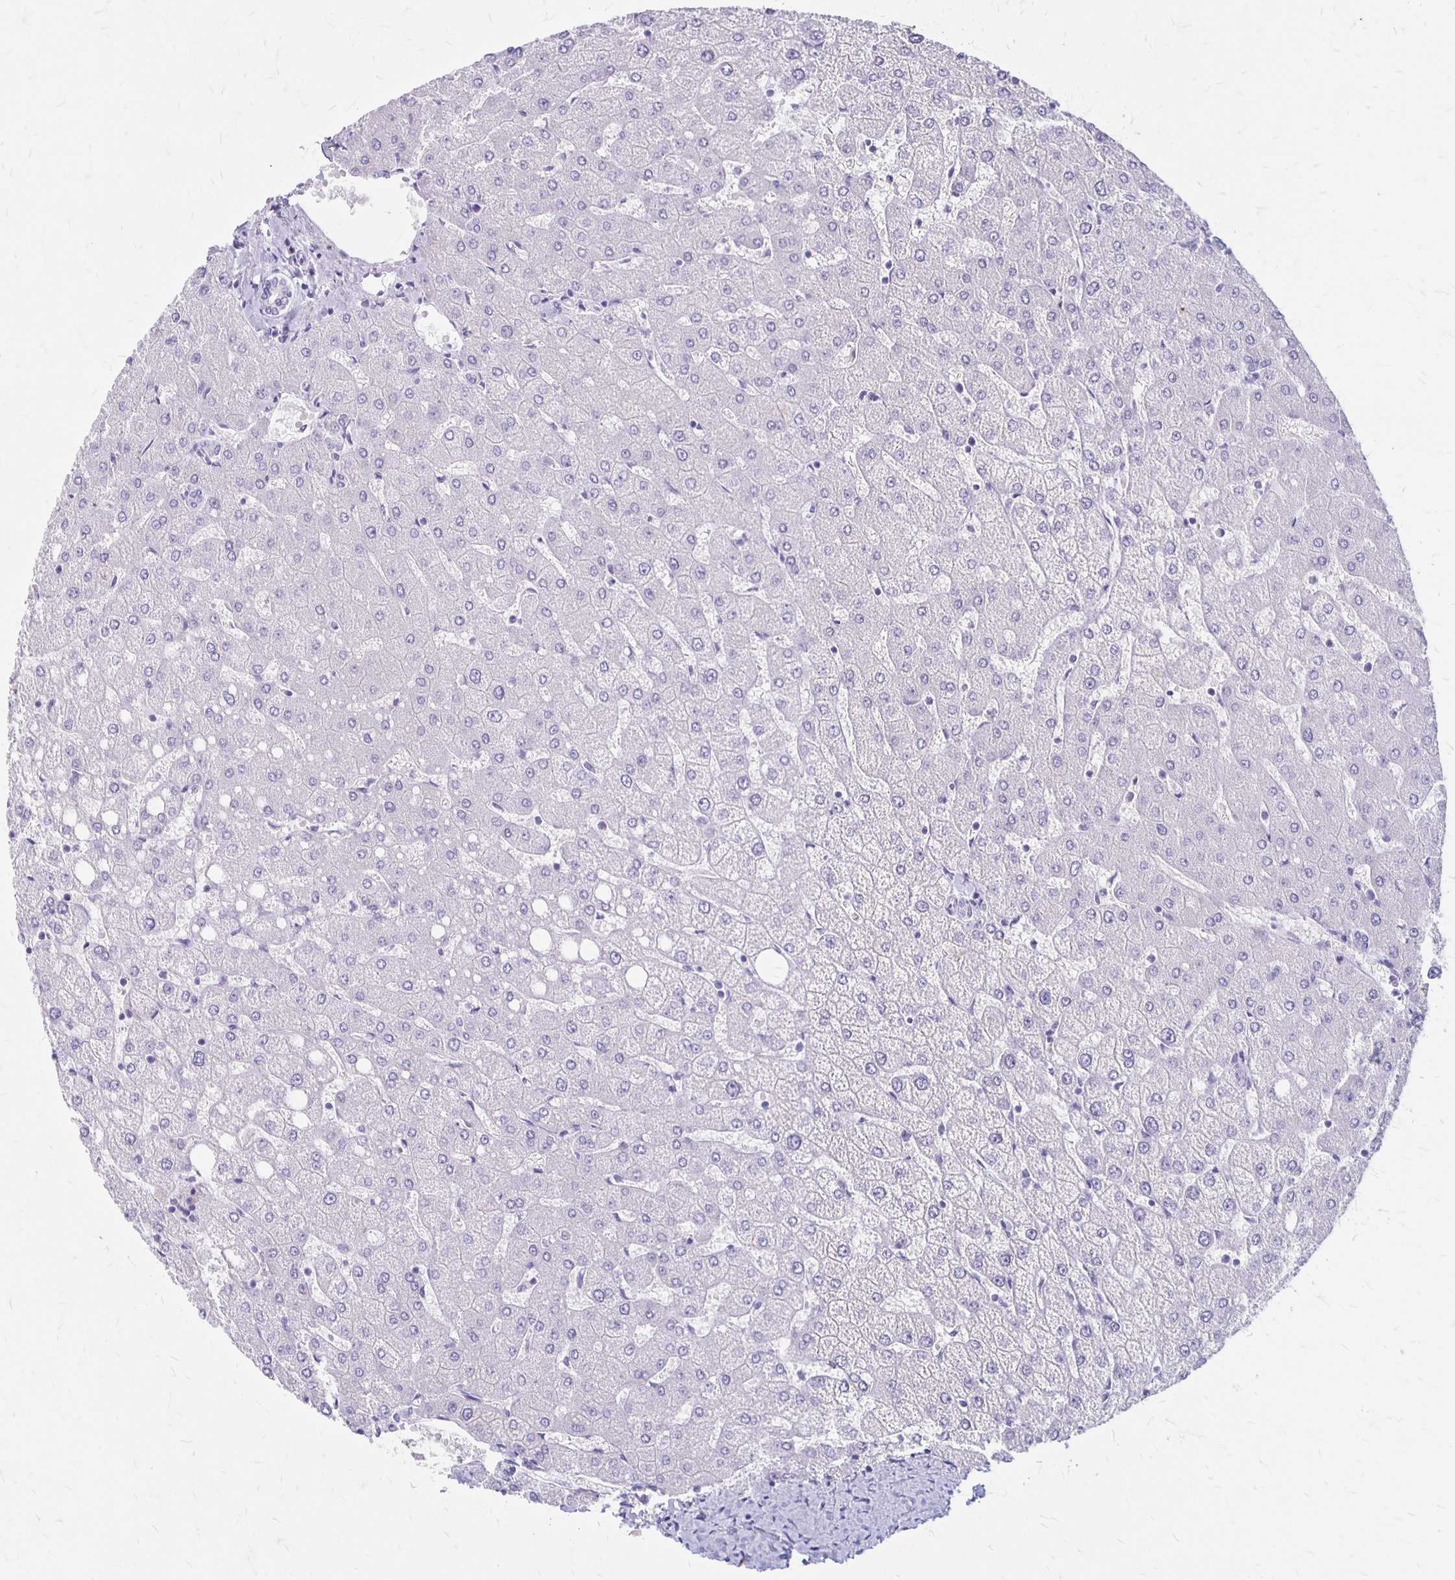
{"staining": {"intensity": "negative", "quantity": "none", "location": "none"}, "tissue": "liver", "cell_type": "Cholangiocytes", "image_type": "normal", "snomed": [{"axis": "morphology", "description": "Normal tissue, NOS"}, {"axis": "topography", "description": "Liver"}], "caption": "Immunohistochemical staining of benign liver exhibits no significant staining in cholangiocytes.", "gene": "MAGEC2", "patient": {"sex": "female", "age": 54}}